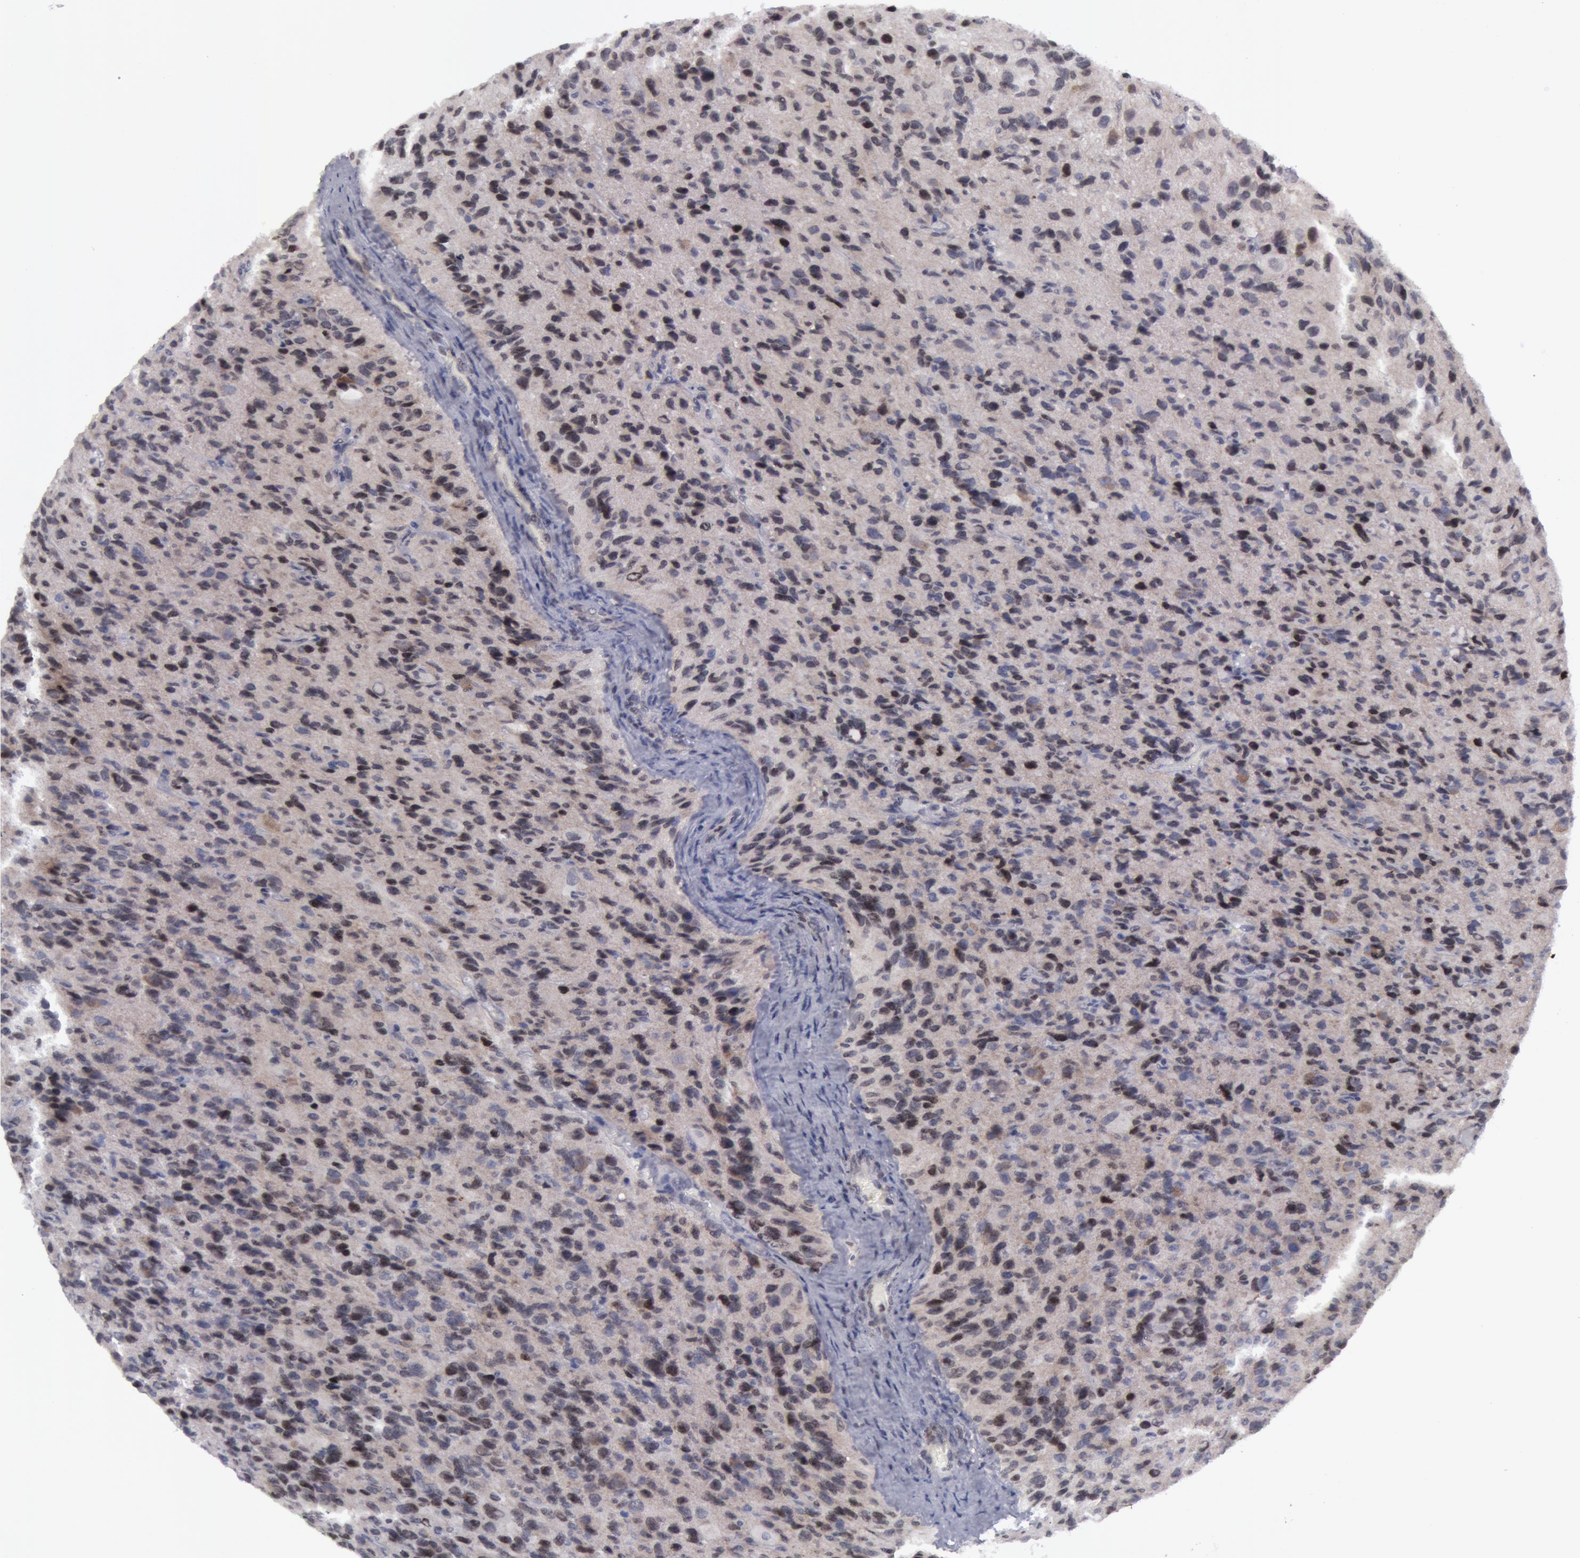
{"staining": {"intensity": "weak", "quantity": "<25%", "location": "nuclear"}, "tissue": "glioma", "cell_type": "Tumor cells", "image_type": "cancer", "snomed": [{"axis": "morphology", "description": "Glioma, malignant, High grade"}, {"axis": "topography", "description": "Brain"}], "caption": "High power microscopy image of an immunohistochemistry (IHC) histopathology image of high-grade glioma (malignant), revealing no significant staining in tumor cells.", "gene": "ERBB2", "patient": {"sex": "male", "age": 77}}